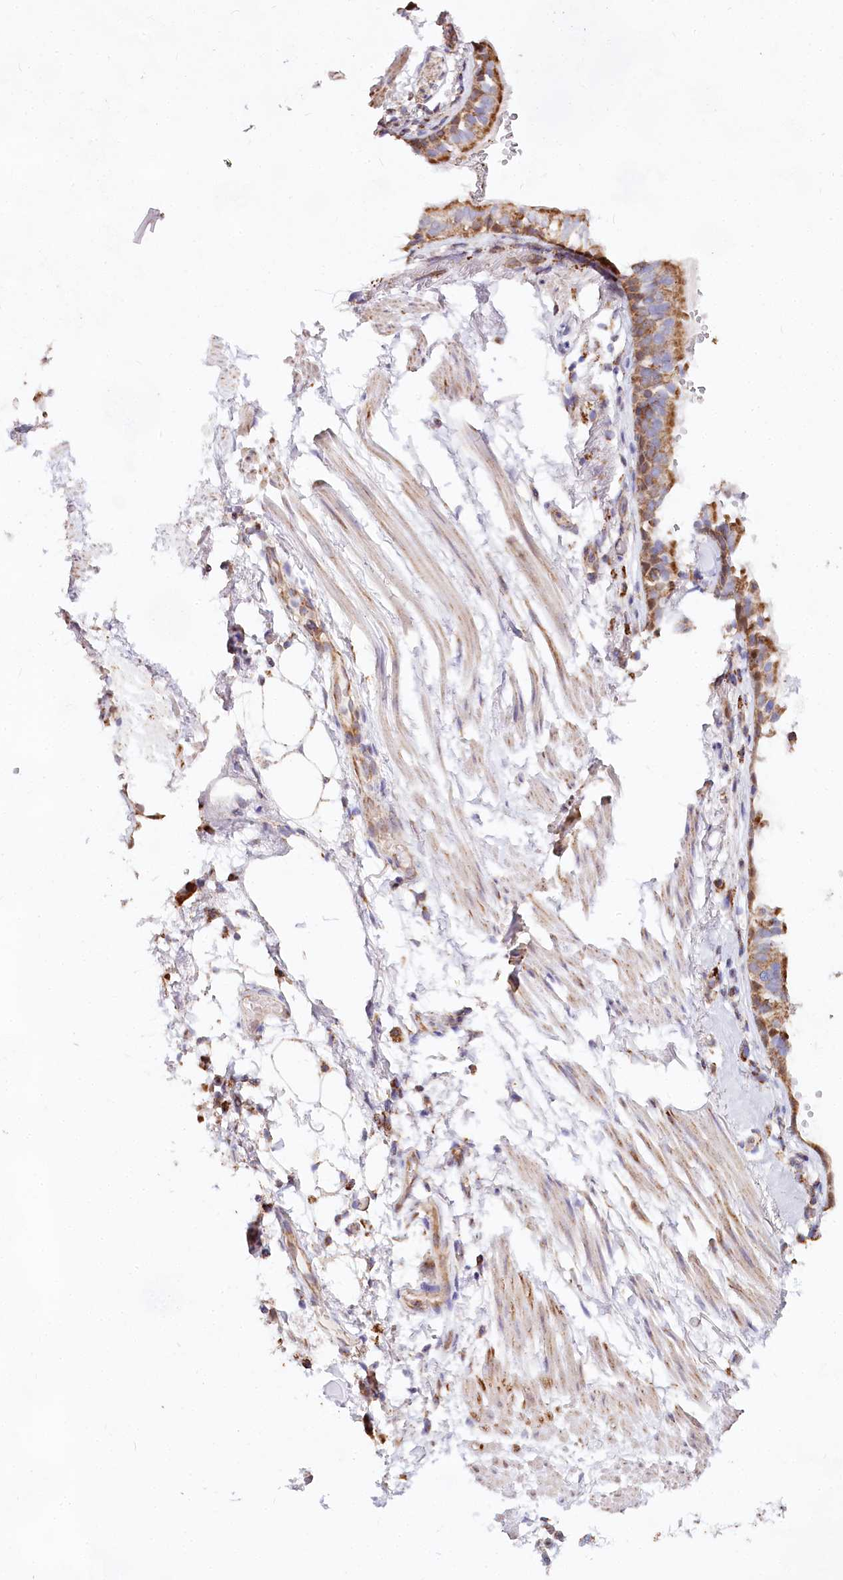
{"staining": {"intensity": "weak", "quantity": ">75%", "location": "cytoplasmic/membranous"}, "tissue": "adipose tissue", "cell_type": "Adipocytes", "image_type": "normal", "snomed": [{"axis": "morphology", "description": "Normal tissue, NOS"}, {"axis": "topography", "description": "Lymph node"}, {"axis": "topography", "description": "Cartilage tissue"}, {"axis": "topography", "description": "Bronchus"}], "caption": "Immunohistochemistry (IHC) image of normal human adipose tissue stained for a protein (brown), which exhibits low levels of weak cytoplasmic/membranous expression in approximately >75% of adipocytes.", "gene": "TASOR2", "patient": {"sex": "male", "age": 63}}